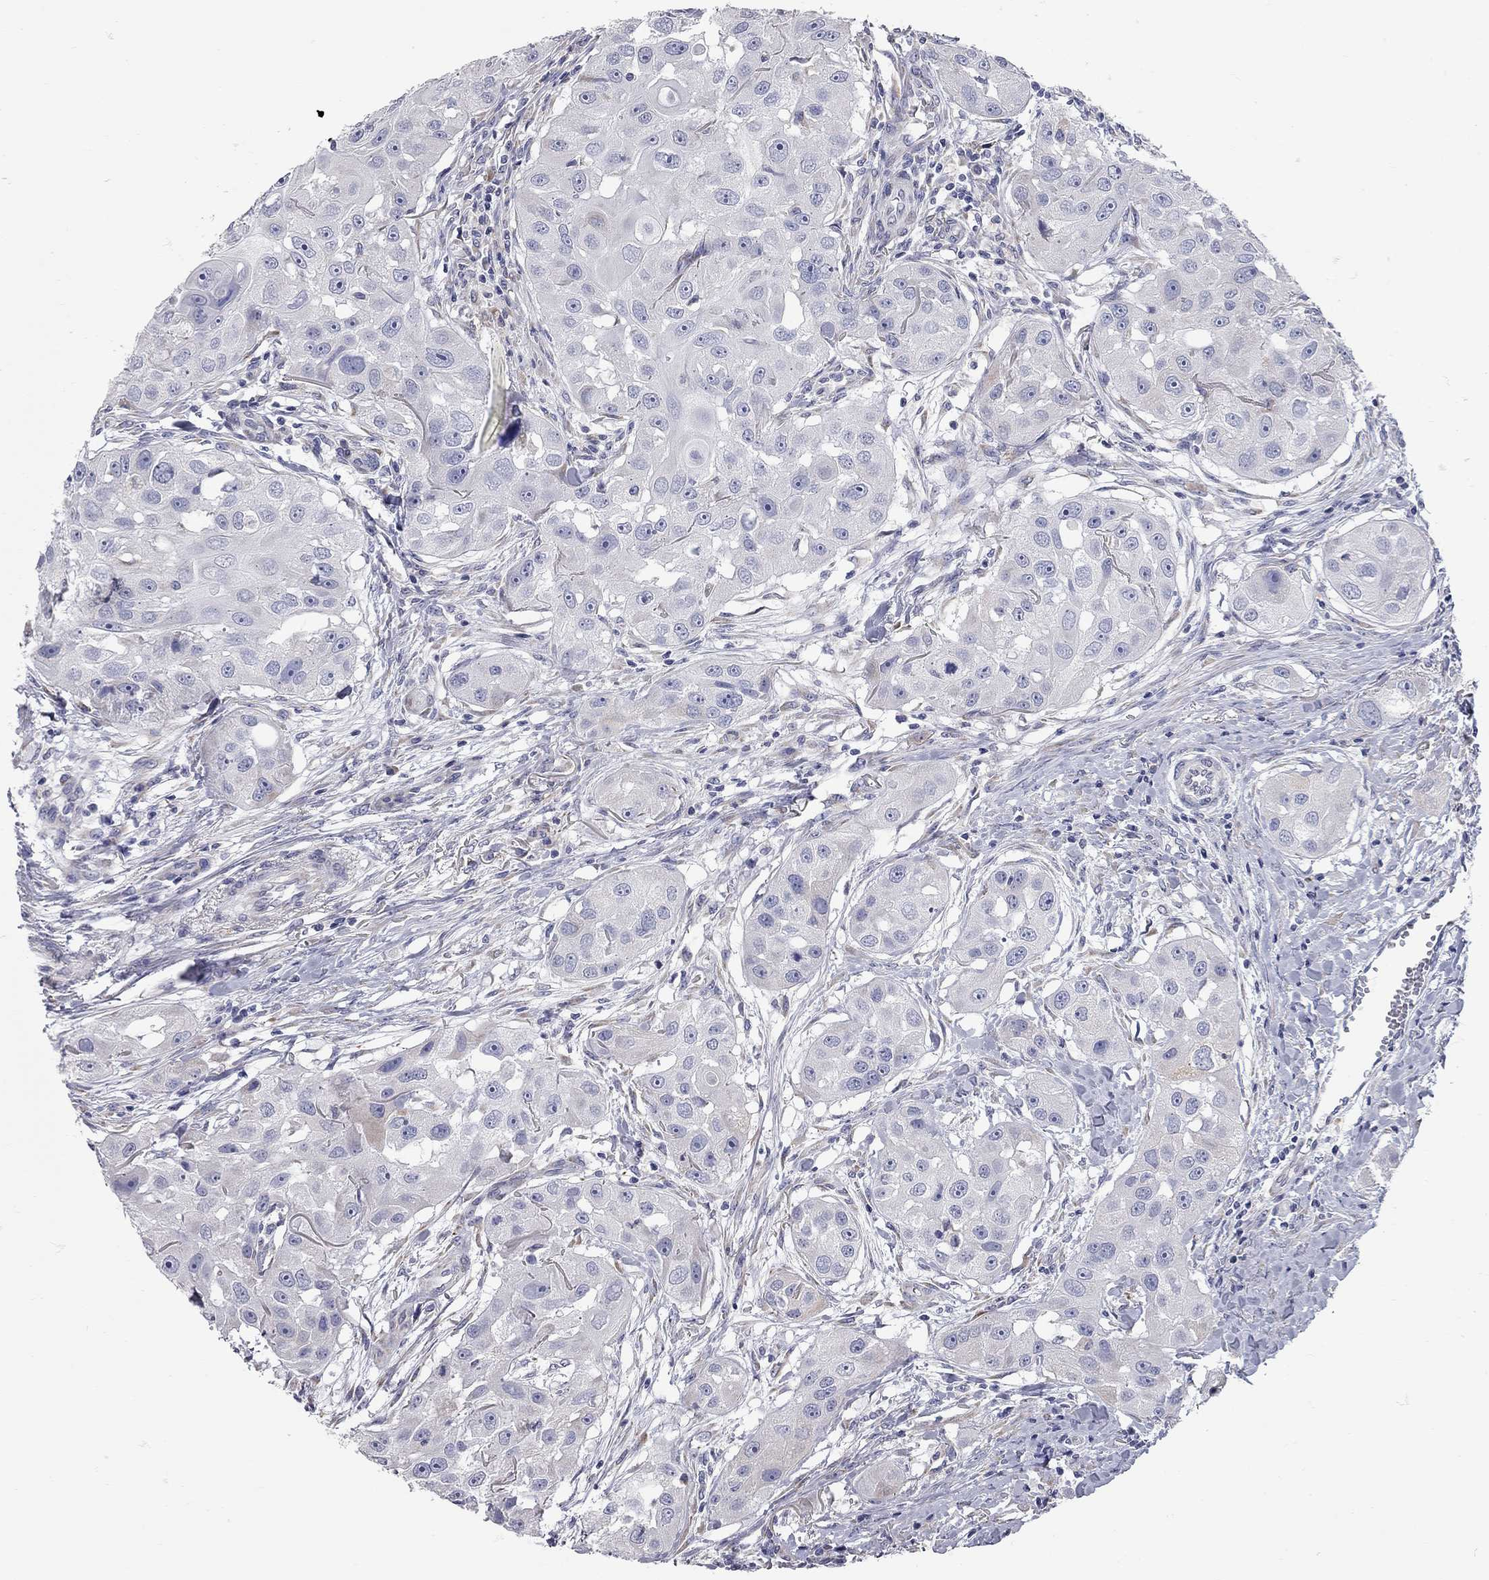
{"staining": {"intensity": "negative", "quantity": "none", "location": "none"}, "tissue": "head and neck cancer", "cell_type": "Tumor cells", "image_type": "cancer", "snomed": [{"axis": "morphology", "description": "Squamous cell carcinoma, NOS"}, {"axis": "topography", "description": "Head-Neck"}], "caption": "High magnification brightfield microscopy of head and neck cancer stained with DAB (brown) and counterstained with hematoxylin (blue): tumor cells show no significant expression.", "gene": "XAGE2", "patient": {"sex": "male", "age": 51}}